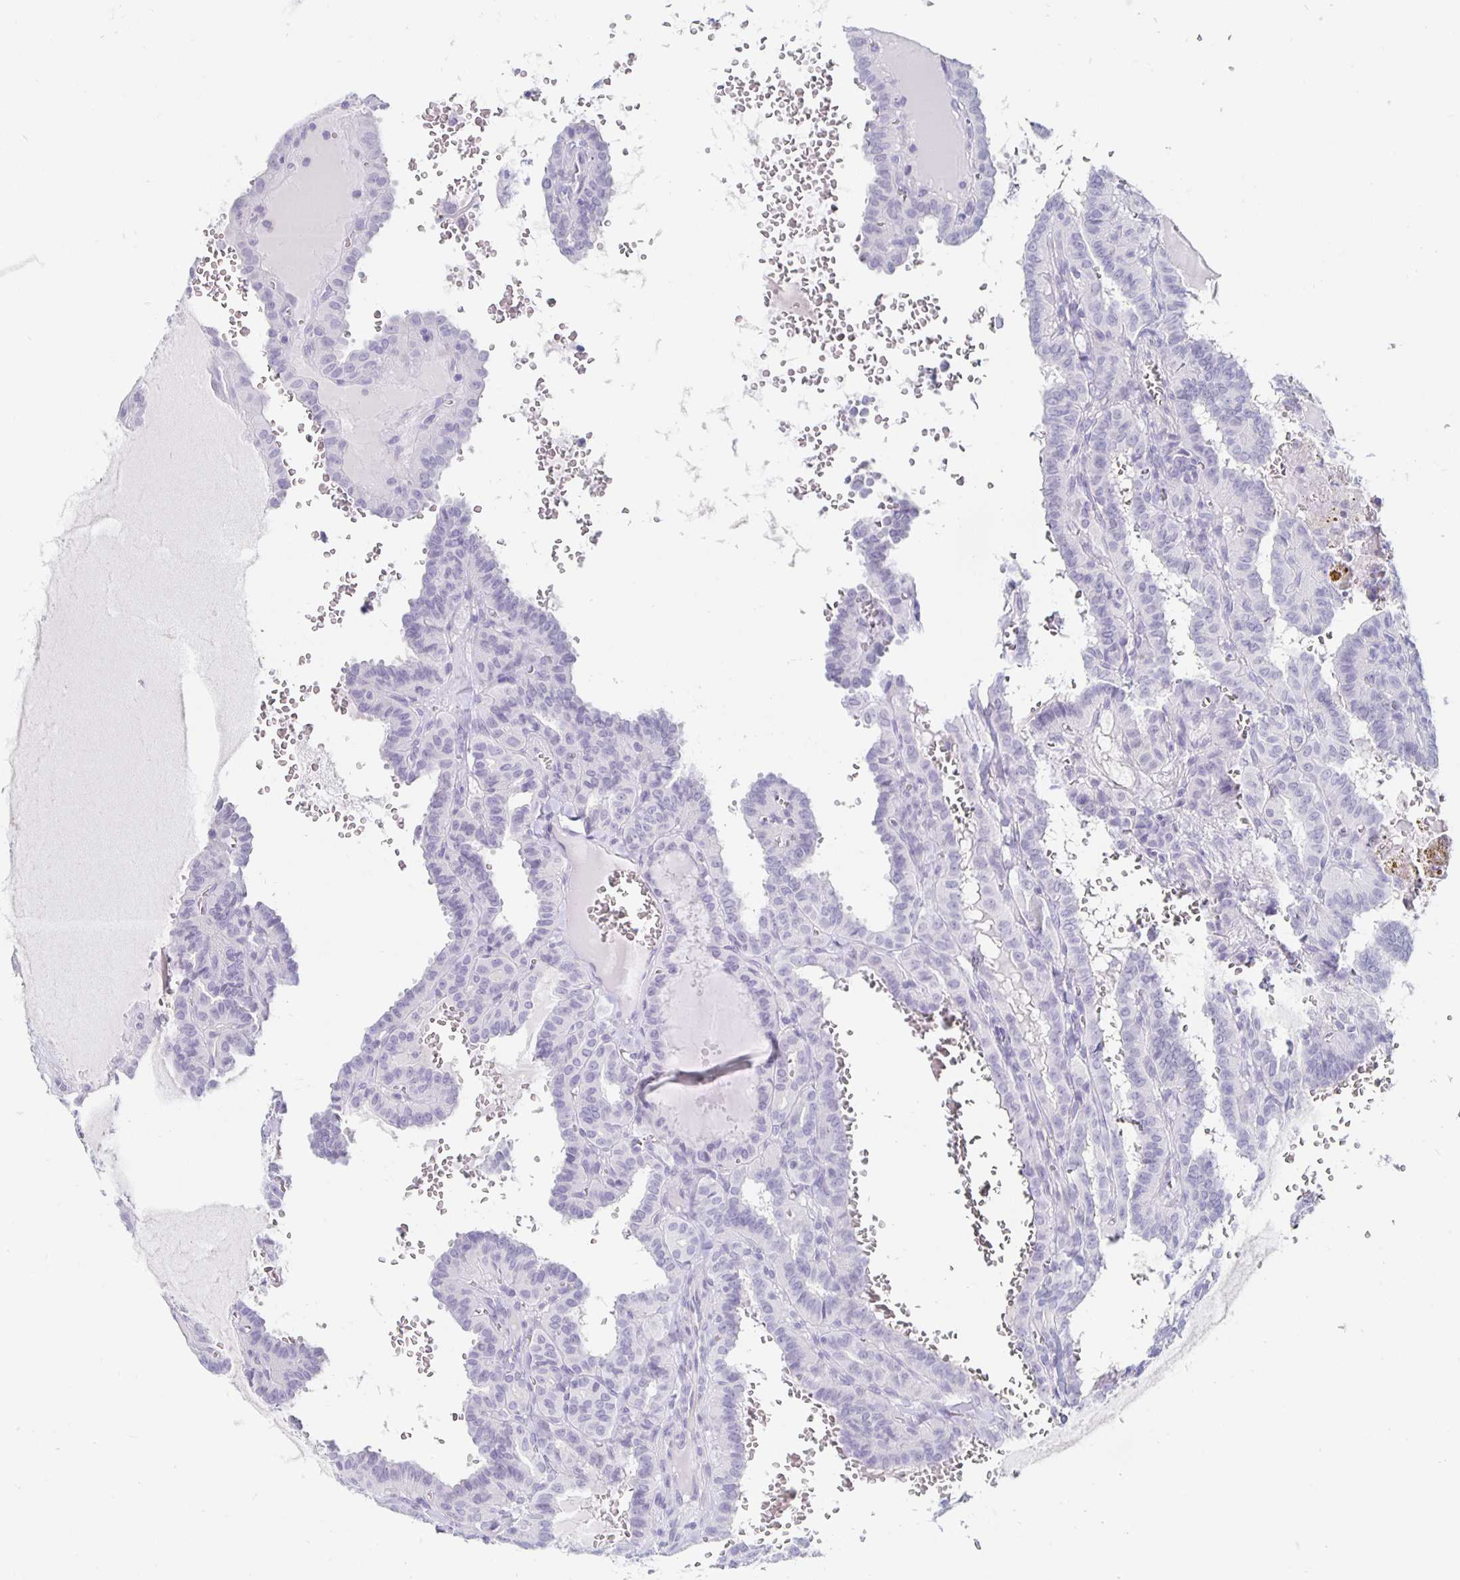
{"staining": {"intensity": "negative", "quantity": "none", "location": "none"}, "tissue": "thyroid cancer", "cell_type": "Tumor cells", "image_type": "cancer", "snomed": [{"axis": "morphology", "description": "Papillary adenocarcinoma, NOS"}, {"axis": "topography", "description": "Thyroid gland"}], "caption": "The photomicrograph demonstrates no staining of tumor cells in papillary adenocarcinoma (thyroid).", "gene": "KCNQ2", "patient": {"sex": "female", "age": 21}}